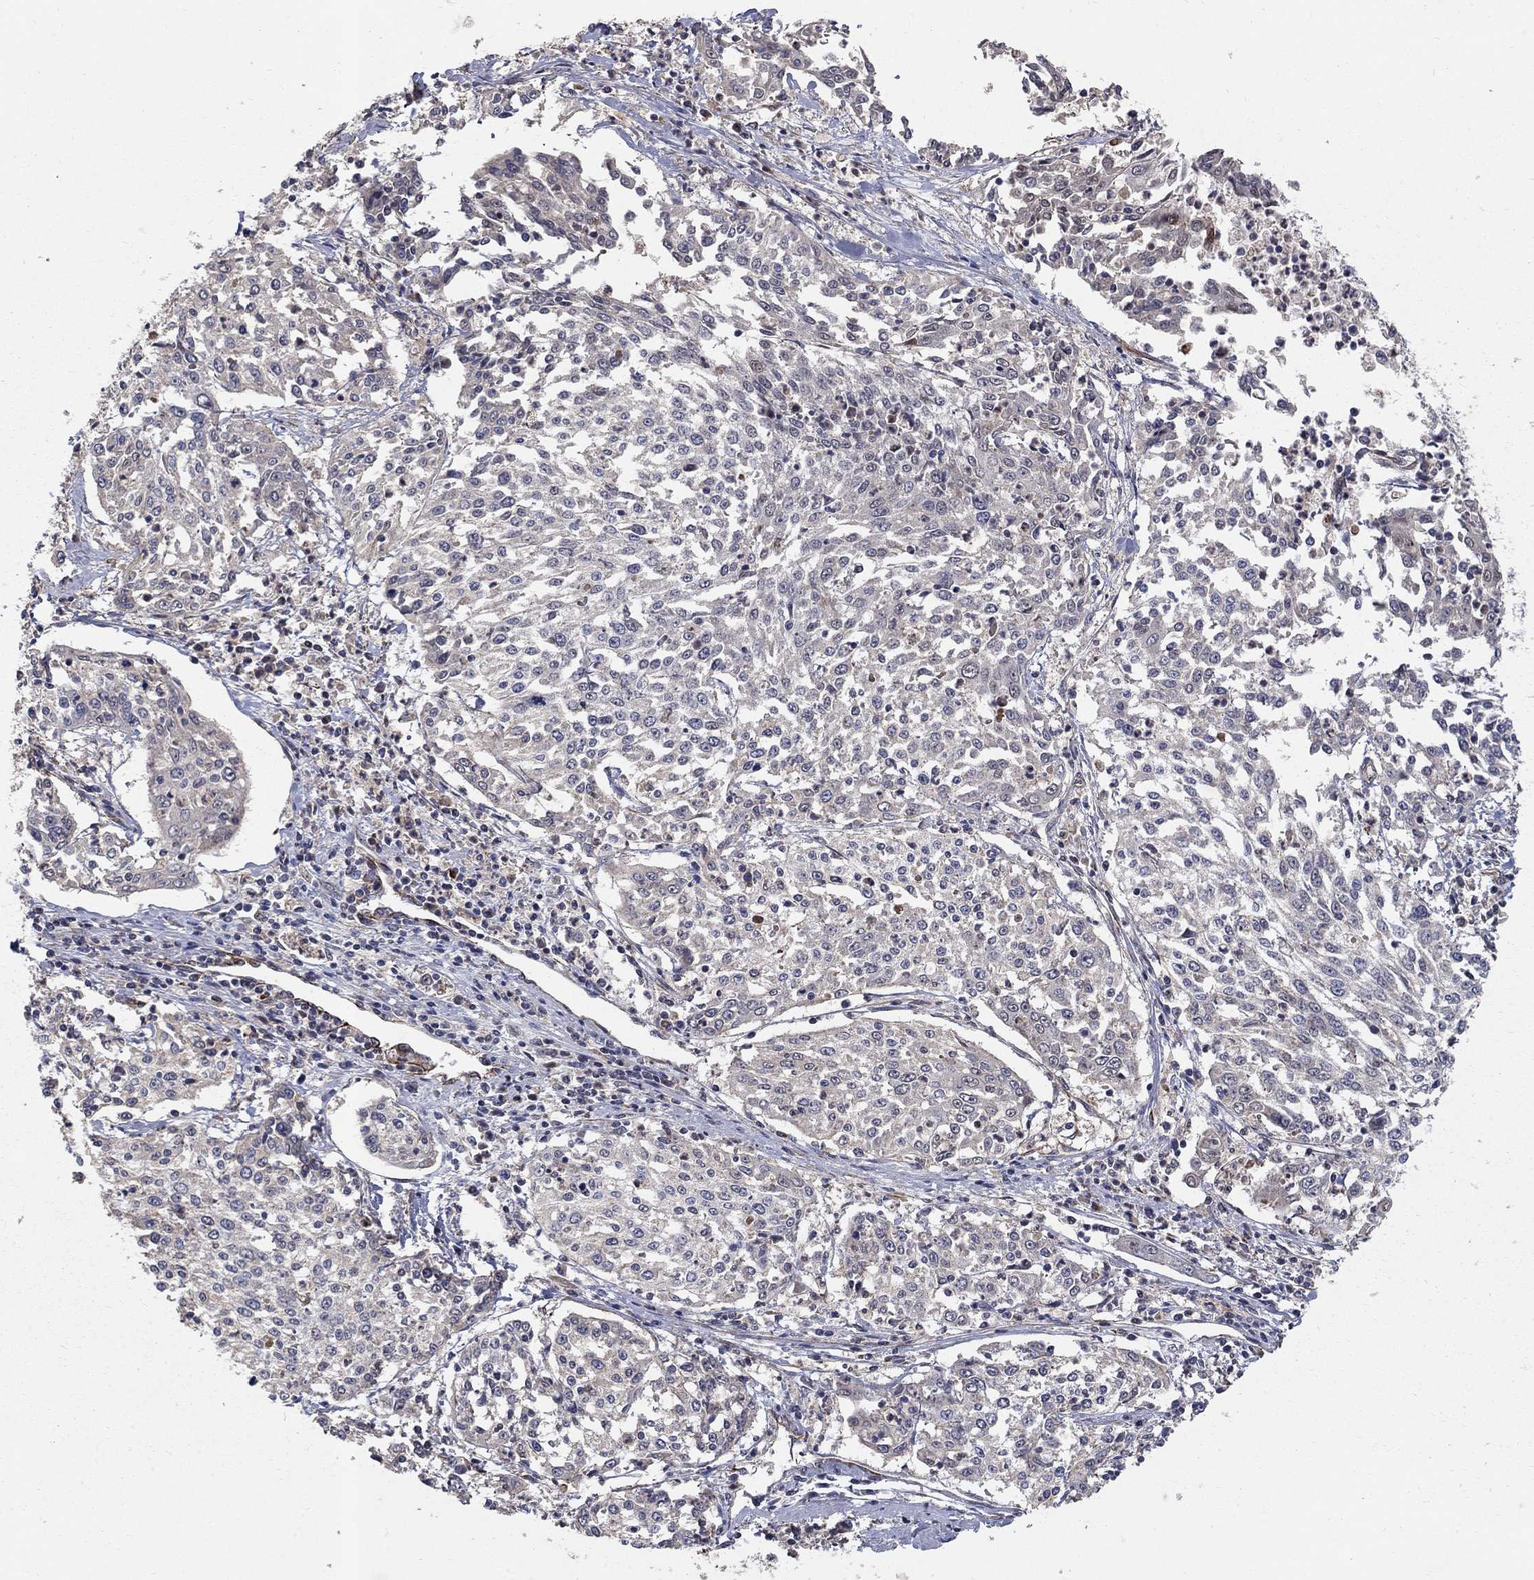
{"staining": {"intensity": "negative", "quantity": "none", "location": "none"}, "tissue": "cervical cancer", "cell_type": "Tumor cells", "image_type": "cancer", "snomed": [{"axis": "morphology", "description": "Squamous cell carcinoma, NOS"}, {"axis": "topography", "description": "Cervix"}], "caption": "A histopathology image of squamous cell carcinoma (cervical) stained for a protein shows no brown staining in tumor cells.", "gene": "MSRA", "patient": {"sex": "female", "age": 41}}